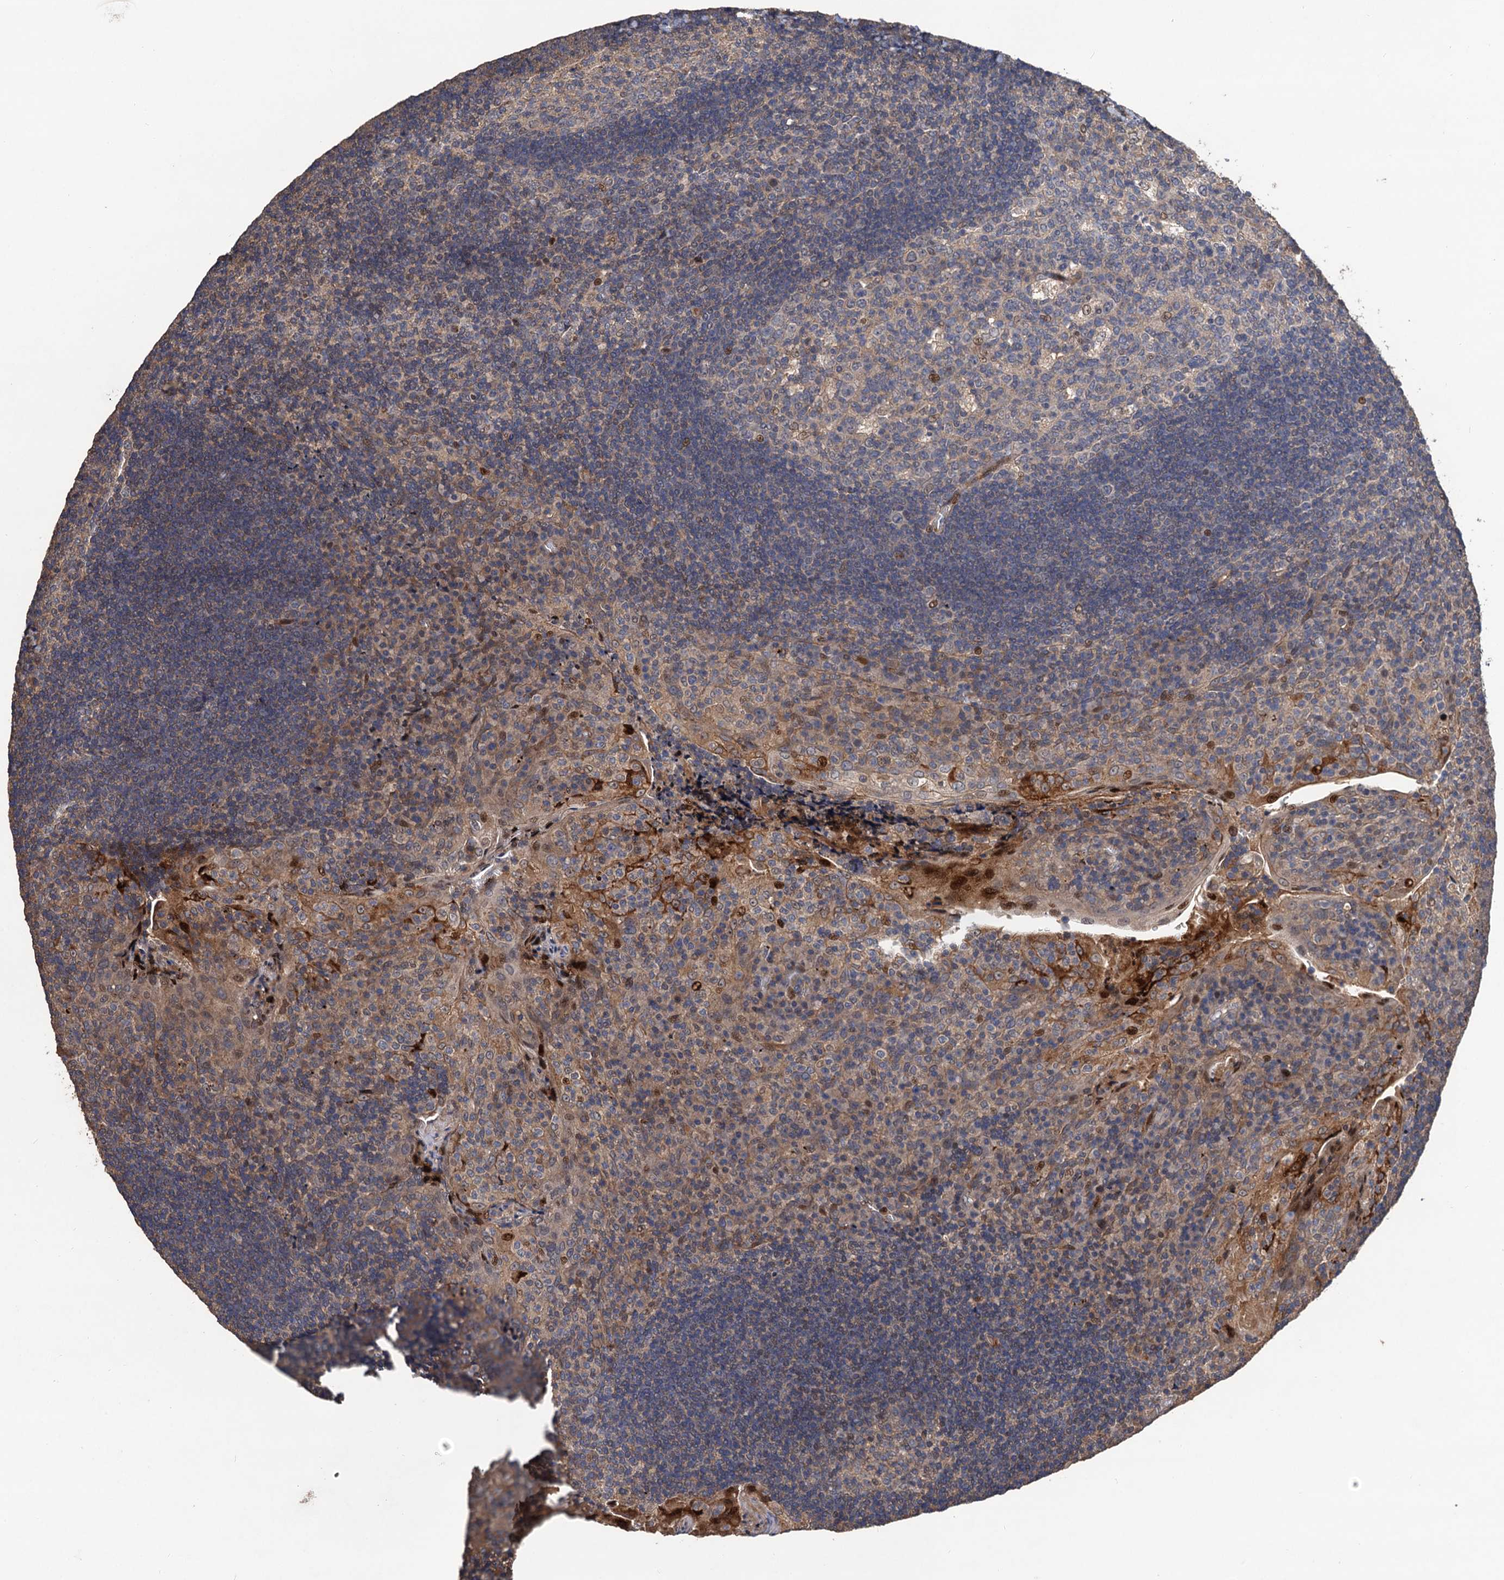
{"staining": {"intensity": "weak", "quantity": "<25%", "location": "nuclear"}, "tissue": "tonsil", "cell_type": "Germinal center cells", "image_type": "normal", "snomed": [{"axis": "morphology", "description": "Normal tissue, NOS"}, {"axis": "topography", "description": "Tonsil"}], "caption": "Normal tonsil was stained to show a protein in brown. There is no significant staining in germinal center cells. The staining is performed using DAB brown chromogen with nuclei counter-stained in using hematoxylin.", "gene": "TMEM39B", "patient": {"sex": "male", "age": 17}}